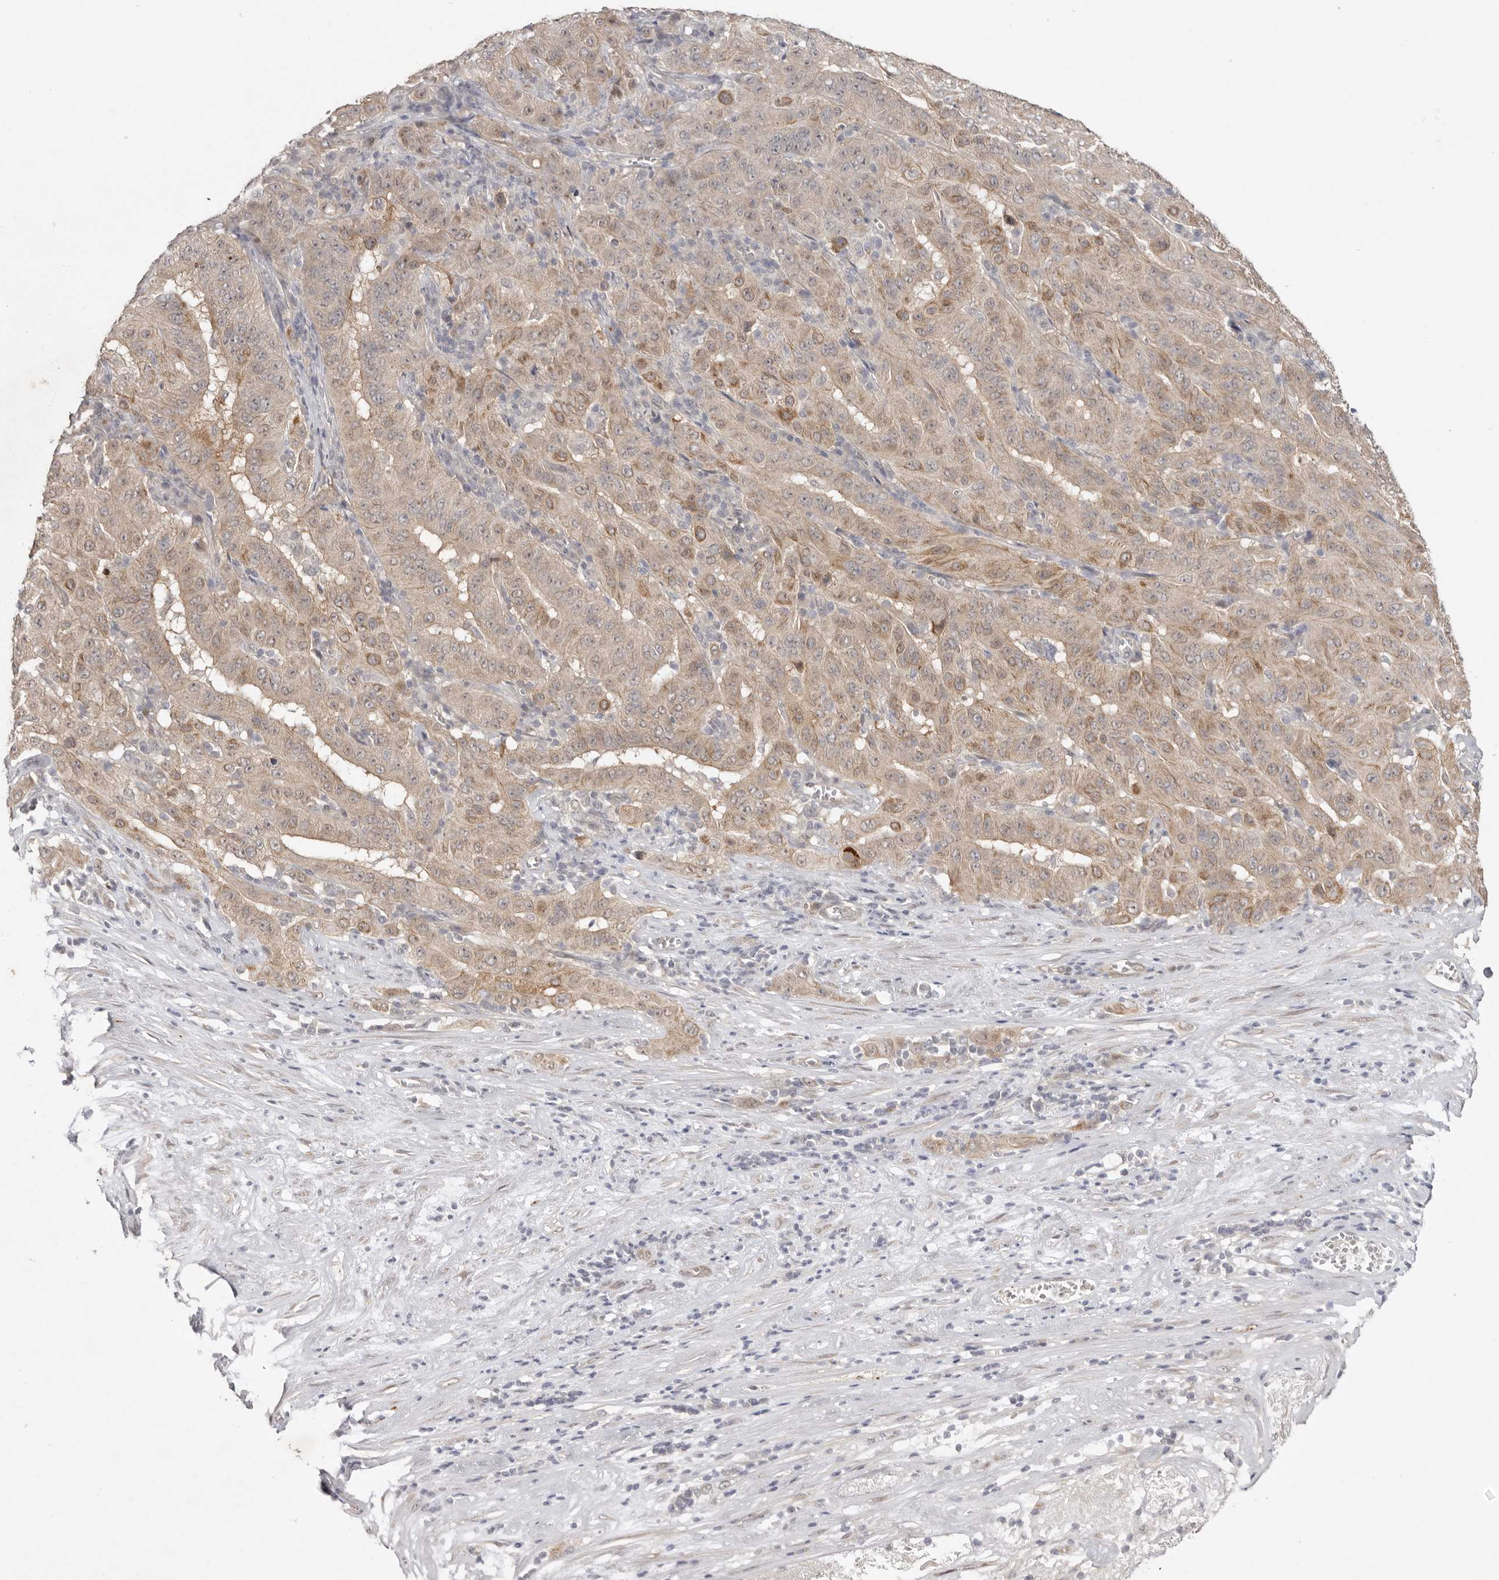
{"staining": {"intensity": "moderate", "quantity": ">75%", "location": "cytoplasmic/membranous"}, "tissue": "pancreatic cancer", "cell_type": "Tumor cells", "image_type": "cancer", "snomed": [{"axis": "morphology", "description": "Adenocarcinoma, NOS"}, {"axis": "topography", "description": "Pancreas"}], "caption": "Pancreatic cancer (adenocarcinoma) was stained to show a protein in brown. There is medium levels of moderate cytoplasmic/membranous staining in about >75% of tumor cells.", "gene": "NSUN4", "patient": {"sex": "male", "age": 63}}